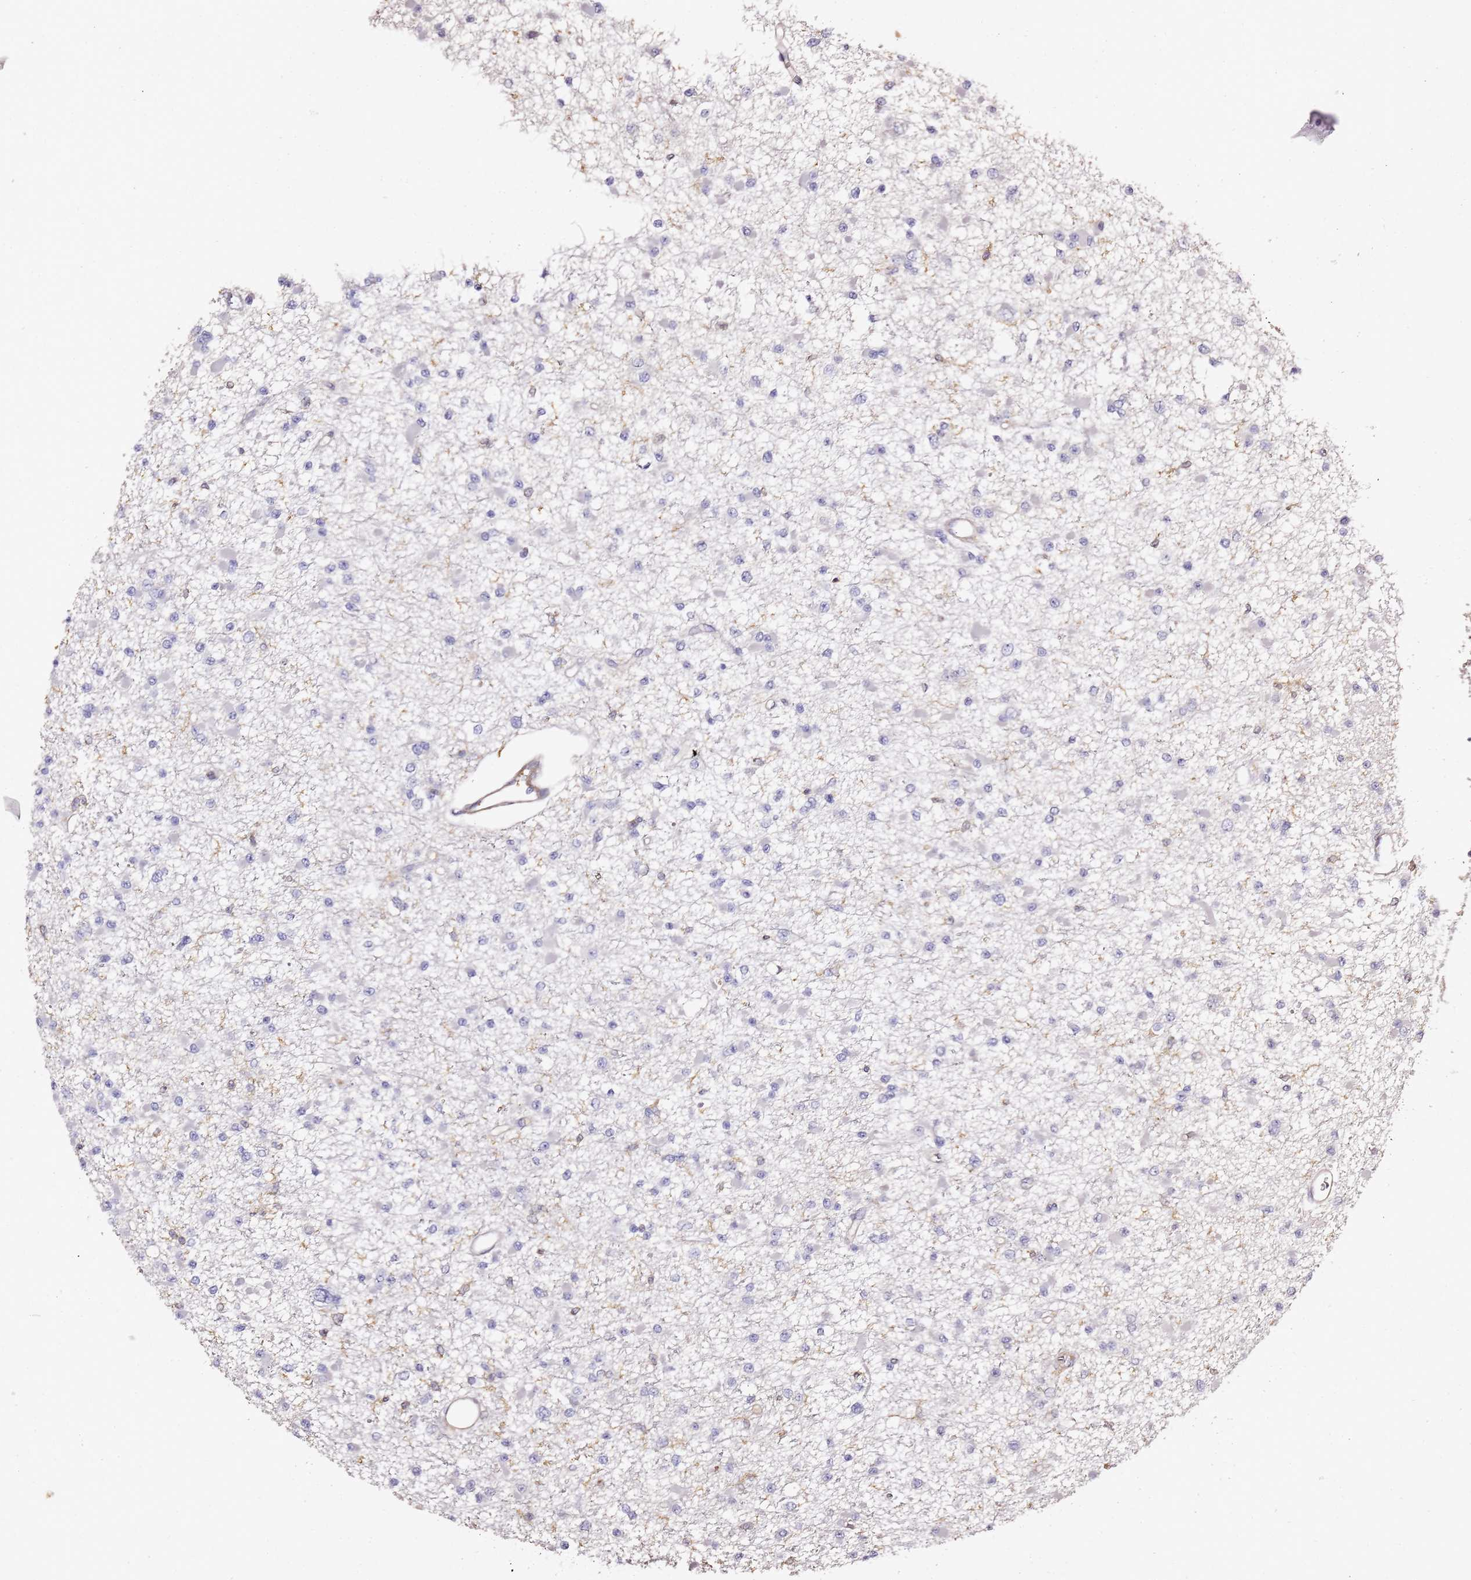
{"staining": {"intensity": "negative", "quantity": "none", "location": "none"}, "tissue": "glioma", "cell_type": "Tumor cells", "image_type": "cancer", "snomed": [{"axis": "morphology", "description": "Glioma, malignant, Low grade"}, {"axis": "topography", "description": "Brain"}], "caption": "A photomicrograph of low-grade glioma (malignant) stained for a protein exhibits no brown staining in tumor cells.", "gene": "ZFP36L2", "patient": {"sex": "female", "age": 22}}